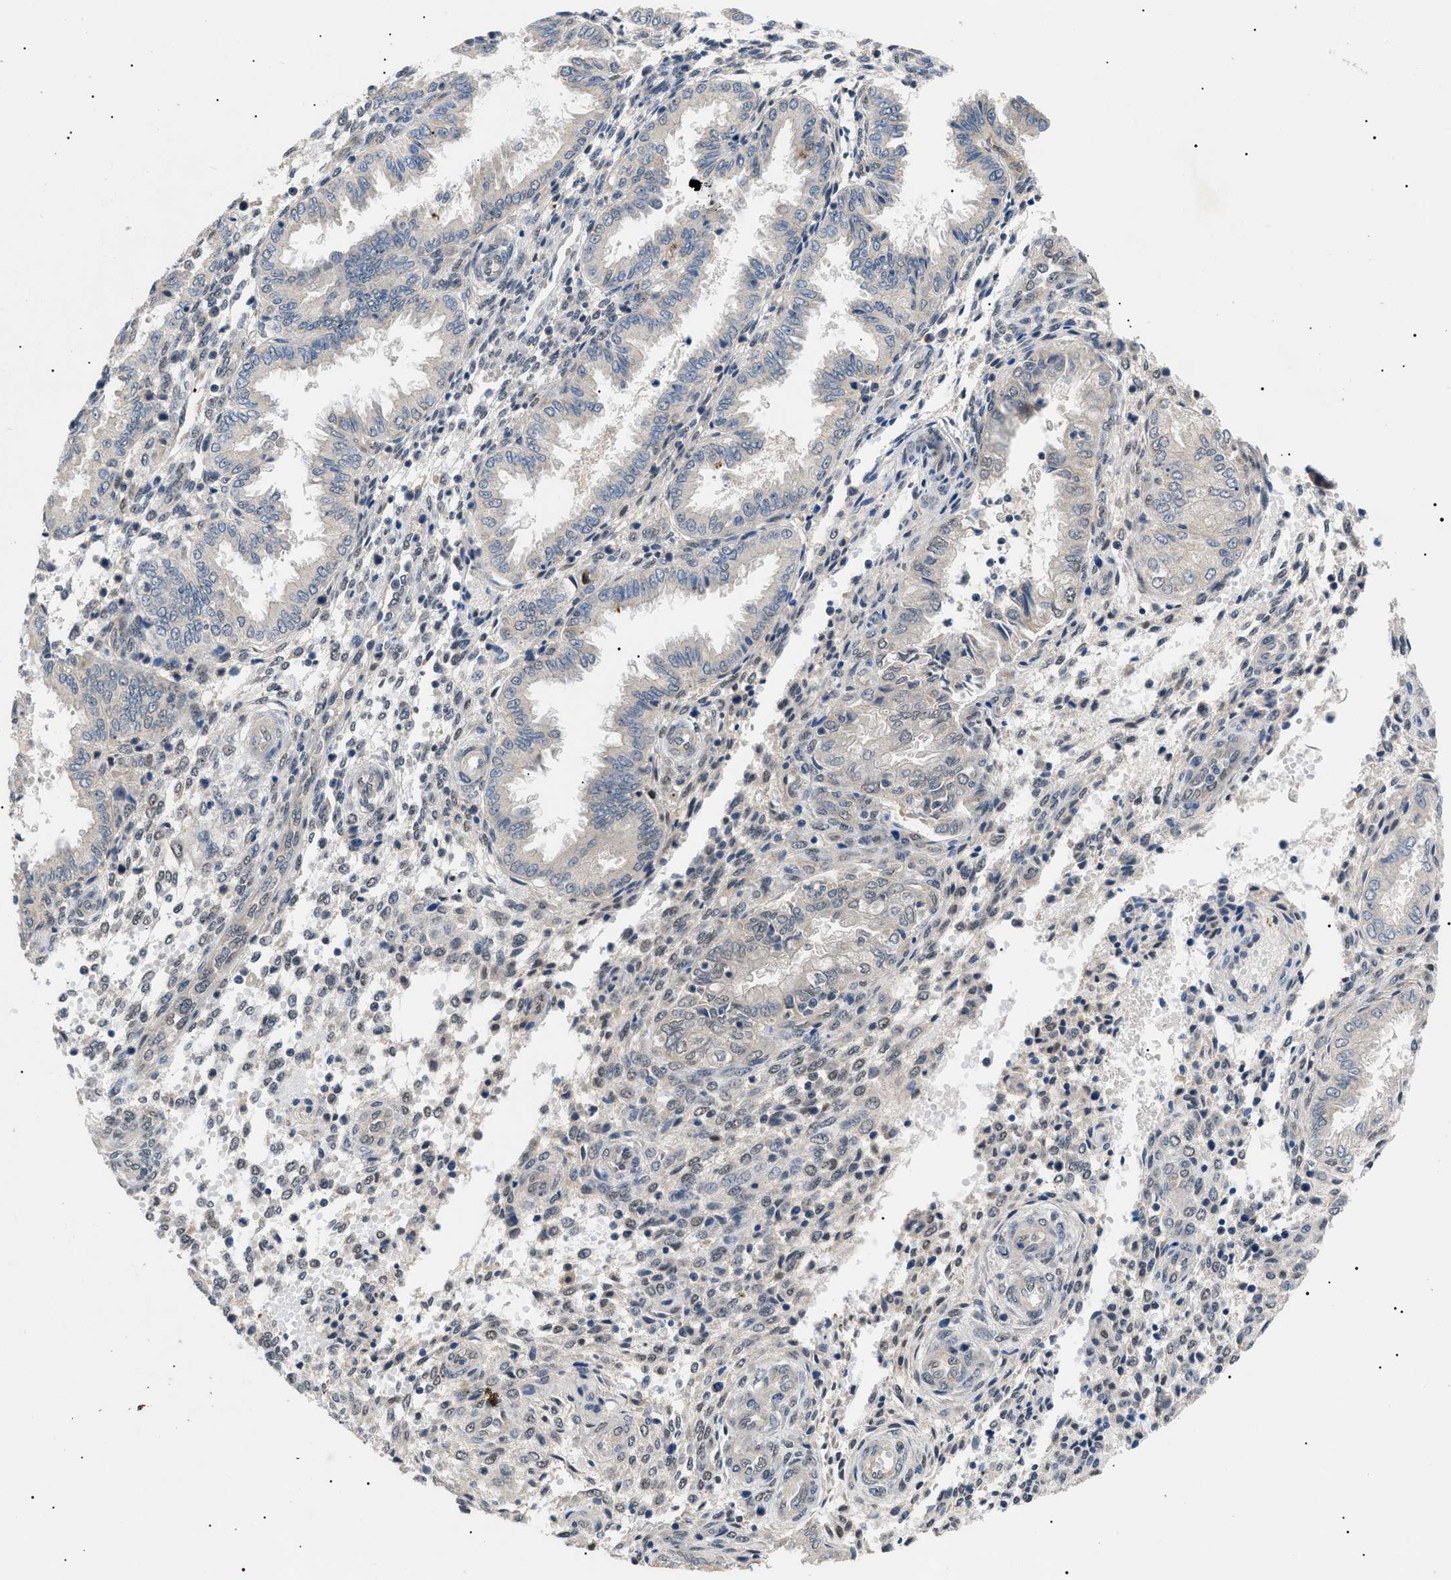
{"staining": {"intensity": "negative", "quantity": "none", "location": "none"}, "tissue": "endometrium", "cell_type": "Cells in endometrial stroma", "image_type": "normal", "snomed": [{"axis": "morphology", "description": "Normal tissue, NOS"}, {"axis": "topography", "description": "Endometrium"}], "caption": "A high-resolution image shows immunohistochemistry staining of unremarkable endometrium, which demonstrates no significant expression in cells in endometrial stroma.", "gene": "CRCP", "patient": {"sex": "female", "age": 33}}